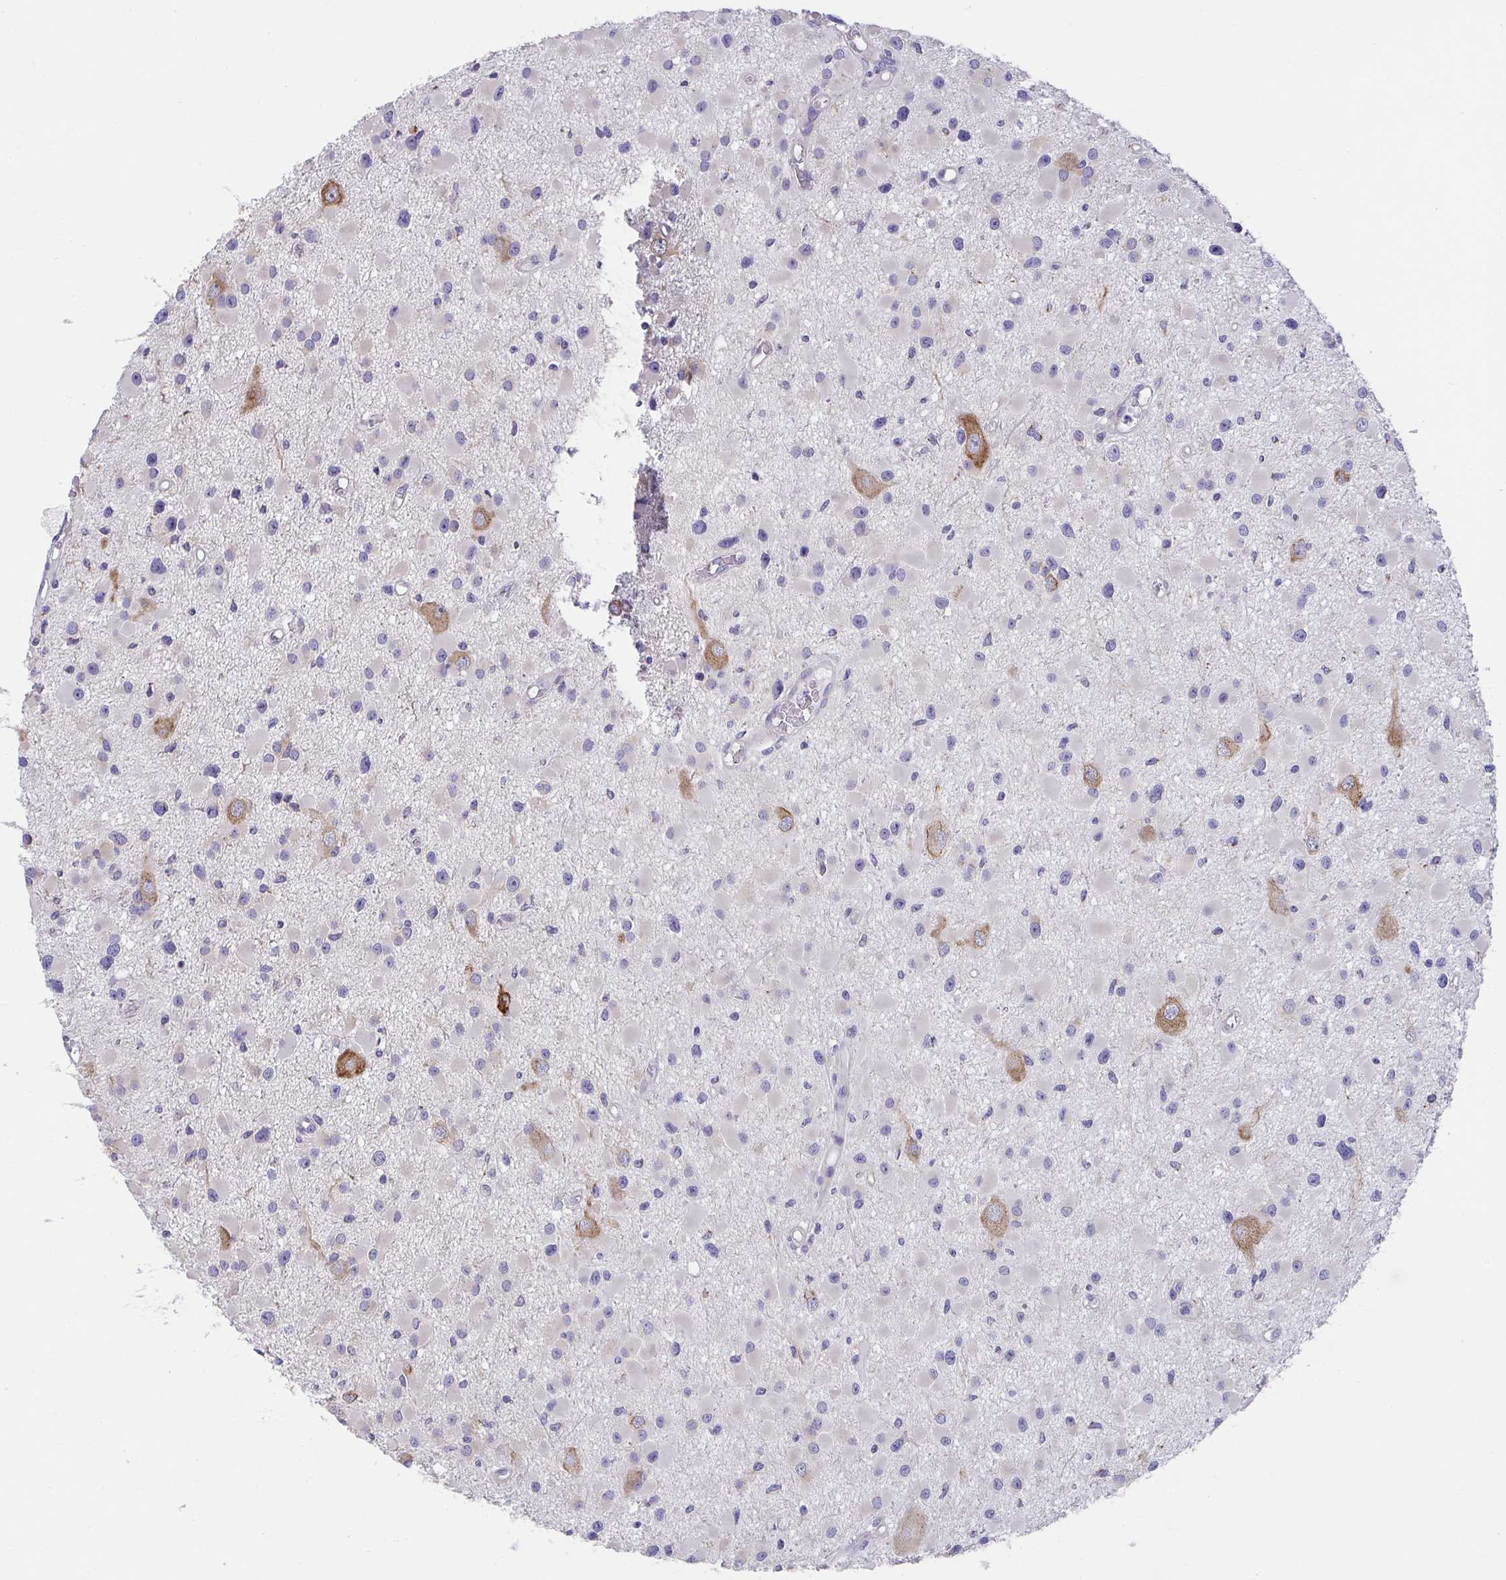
{"staining": {"intensity": "negative", "quantity": "none", "location": "none"}, "tissue": "glioma", "cell_type": "Tumor cells", "image_type": "cancer", "snomed": [{"axis": "morphology", "description": "Glioma, malignant, High grade"}, {"axis": "topography", "description": "Brain"}], "caption": "High-grade glioma (malignant) stained for a protein using immunohistochemistry exhibits no expression tumor cells.", "gene": "MIA3", "patient": {"sex": "male", "age": 54}}